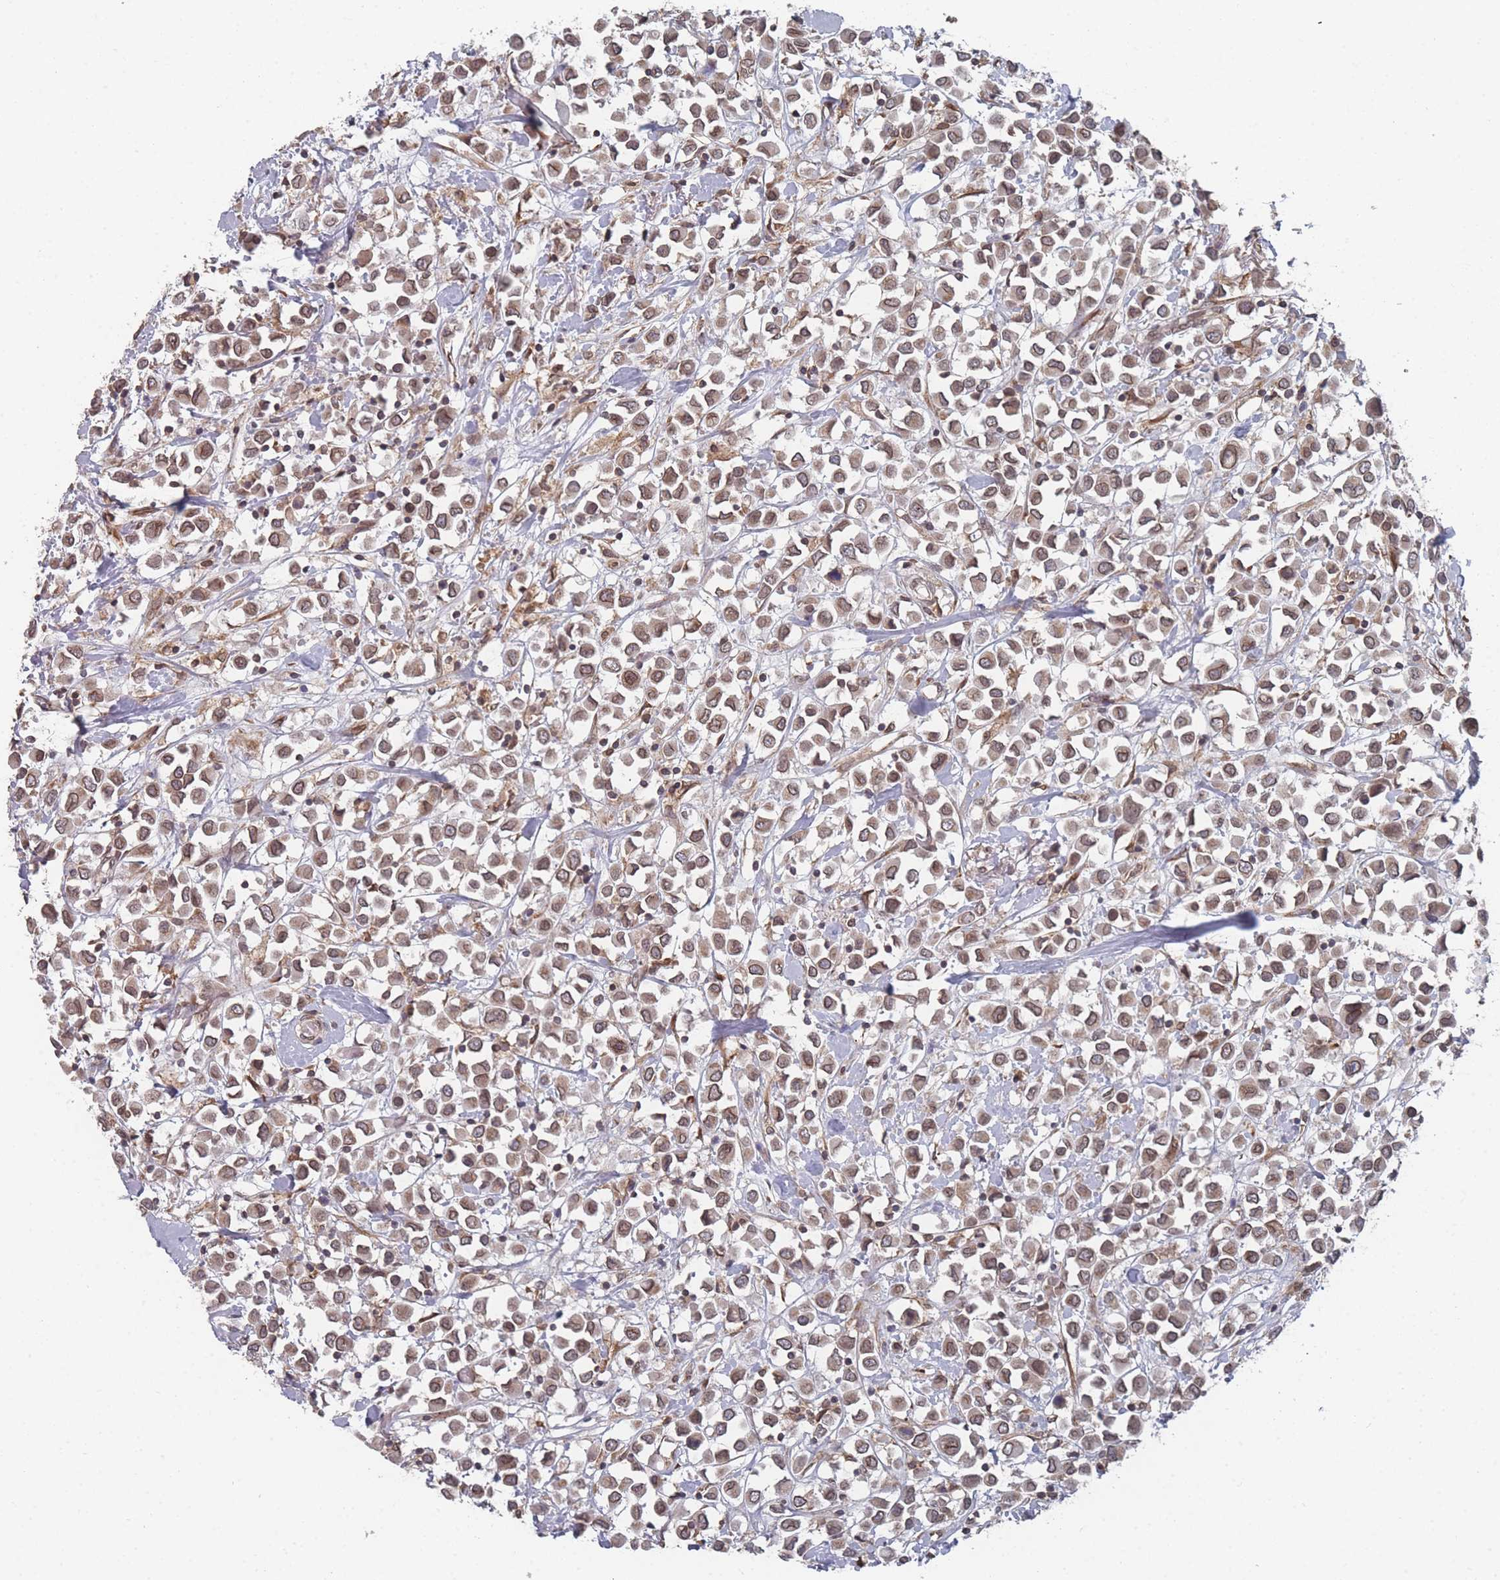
{"staining": {"intensity": "moderate", "quantity": ">75%", "location": "cytoplasmic/membranous,nuclear"}, "tissue": "breast cancer", "cell_type": "Tumor cells", "image_type": "cancer", "snomed": [{"axis": "morphology", "description": "Duct carcinoma"}, {"axis": "topography", "description": "Breast"}], "caption": "Intraductal carcinoma (breast) was stained to show a protein in brown. There is medium levels of moderate cytoplasmic/membranous and nuclear positivity in about >75% of tumor cells.", "gene": "TBC1D25", "patient": {"sex": "female", "age": 61}}